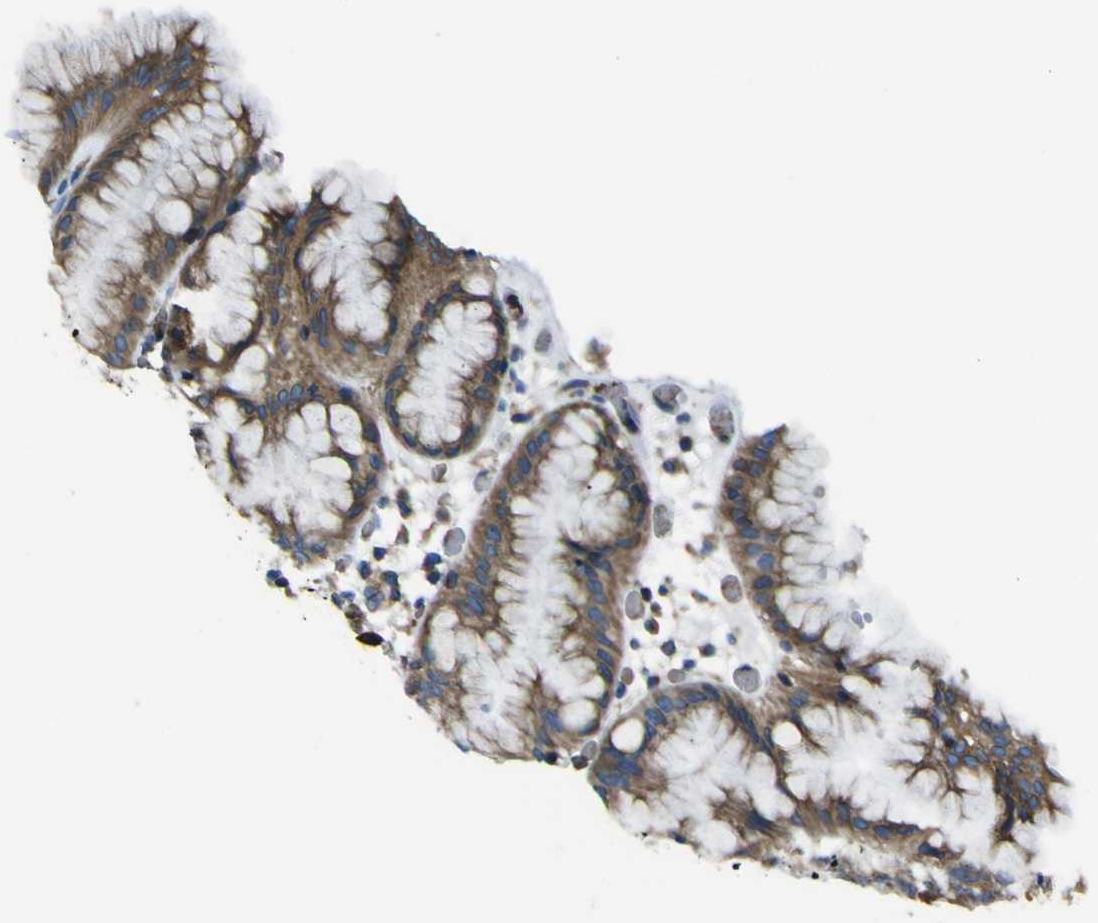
{"staining": {"intensity": "strong", "quantity": ">75%", "location": "cytoplasmic/membranous"}, "tissue": "stomach", "cell_type": "Glandular cells", "image_type": "normal", "snomed": [{"axis": "morphology", "description": "Normal tissue, NOS"}, {"axis": "topography", "description": "Stomach"}, {"axis": "topography", "description": "Stomach, lower"}], "caption": "Brown immunohistochemical staining in benign stomach displays strong cytoplasmic/membranous expression in about >75% of glandular cells. (DAB IHC, brown staining for protein, blue staining for nuclei).", "gene": "STIM1", "patient": {"sex": "female", "age": 75}}